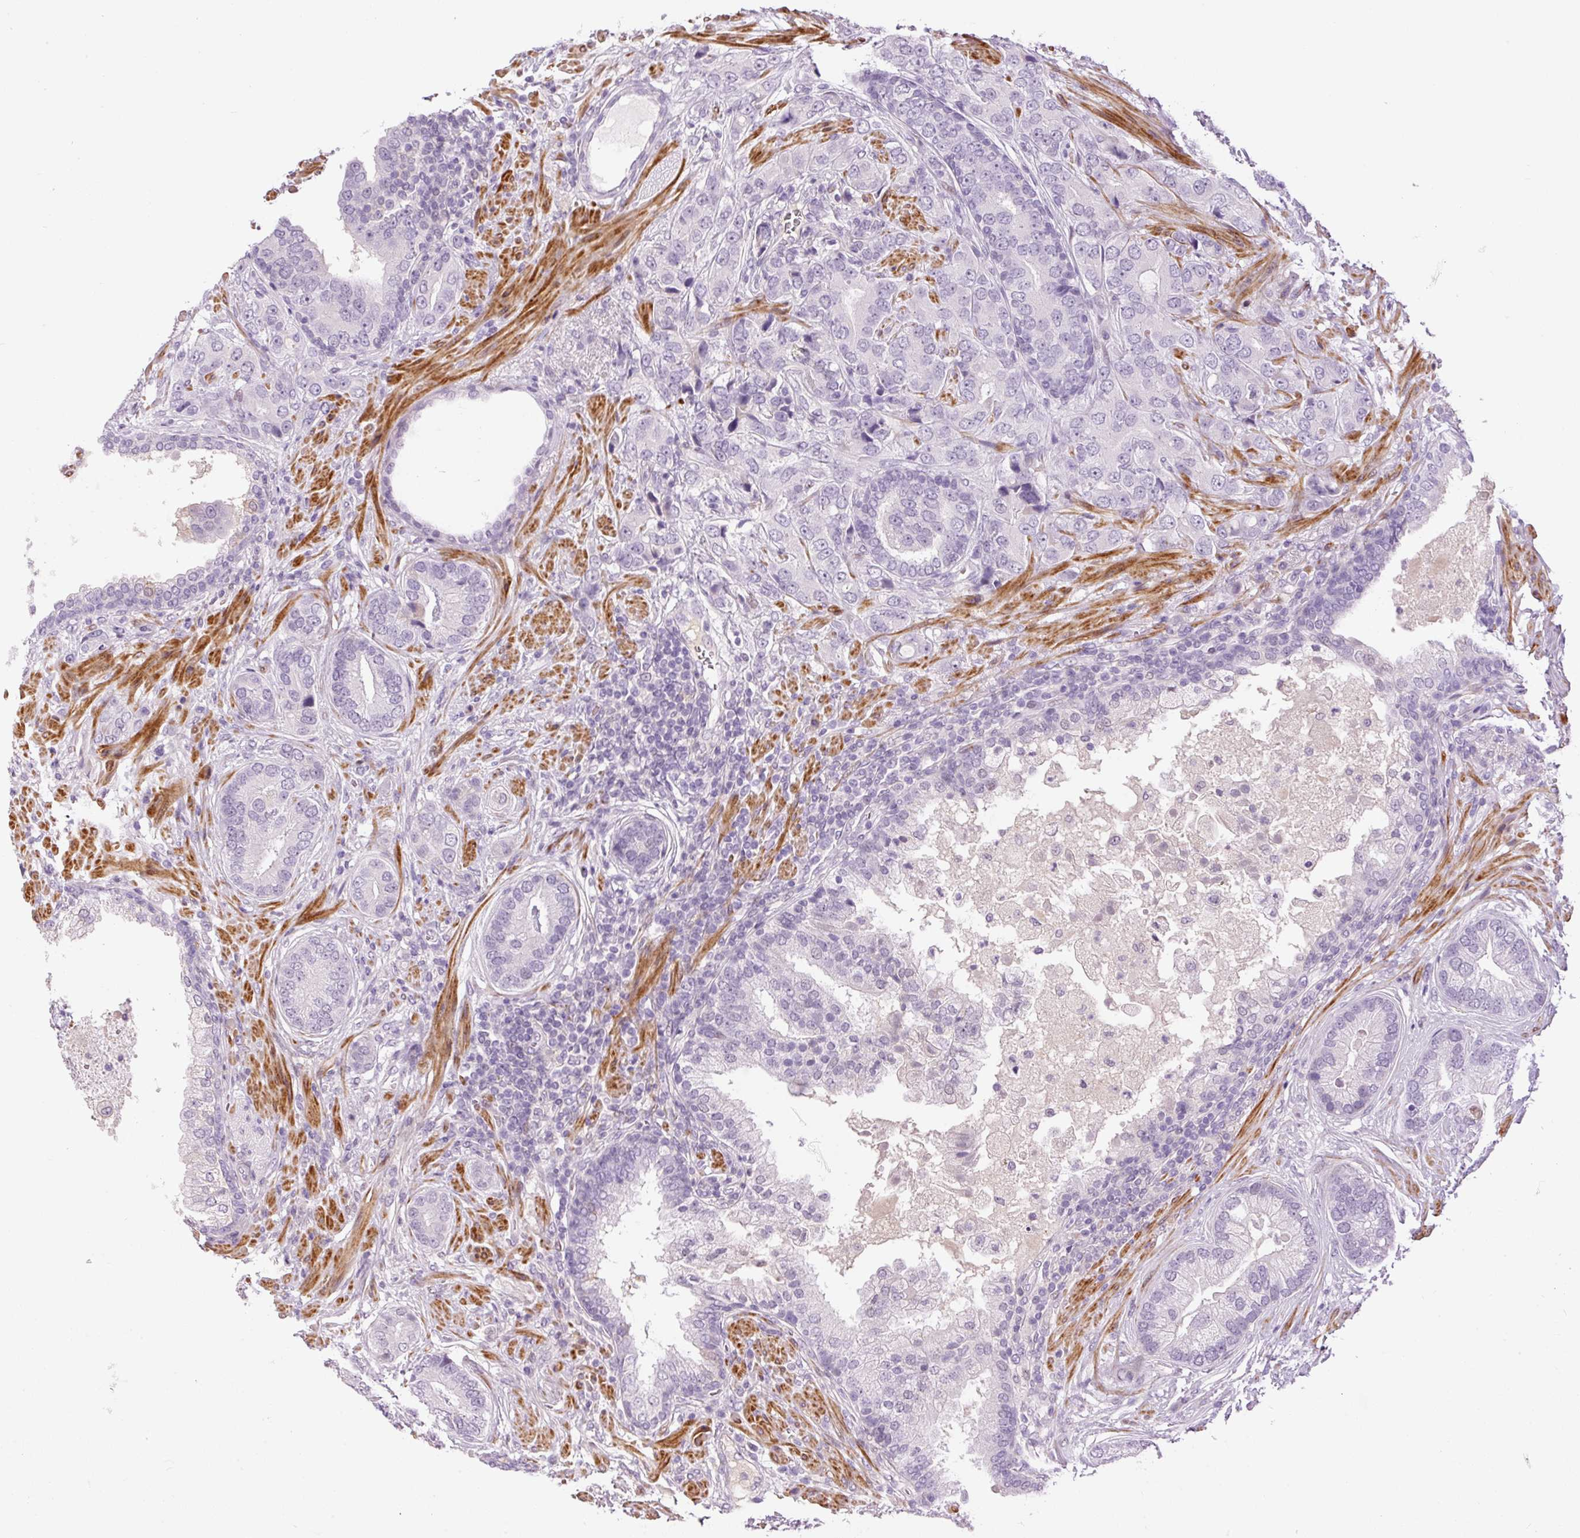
{"staining": {"intensity": "negative", "quantity": "none", "location": "none"}, "tissue": "prostate cancer", "cell_type": "Tumor cells", "image_type": "cancer", "snomed": [{"axis": "morphology", "description": "Adenocarcinoma, High grade"}, {"axis": "topography", "description": "Prostate"}], "caption": "Immunohistochemistry (IHC) of human prostate cancer demonstrates no staining in tumor cells. (IHC, brightfield microscopy, high magnification).", "gene": "HNF1A", "patient": {"sex": "male", "age": 55}}